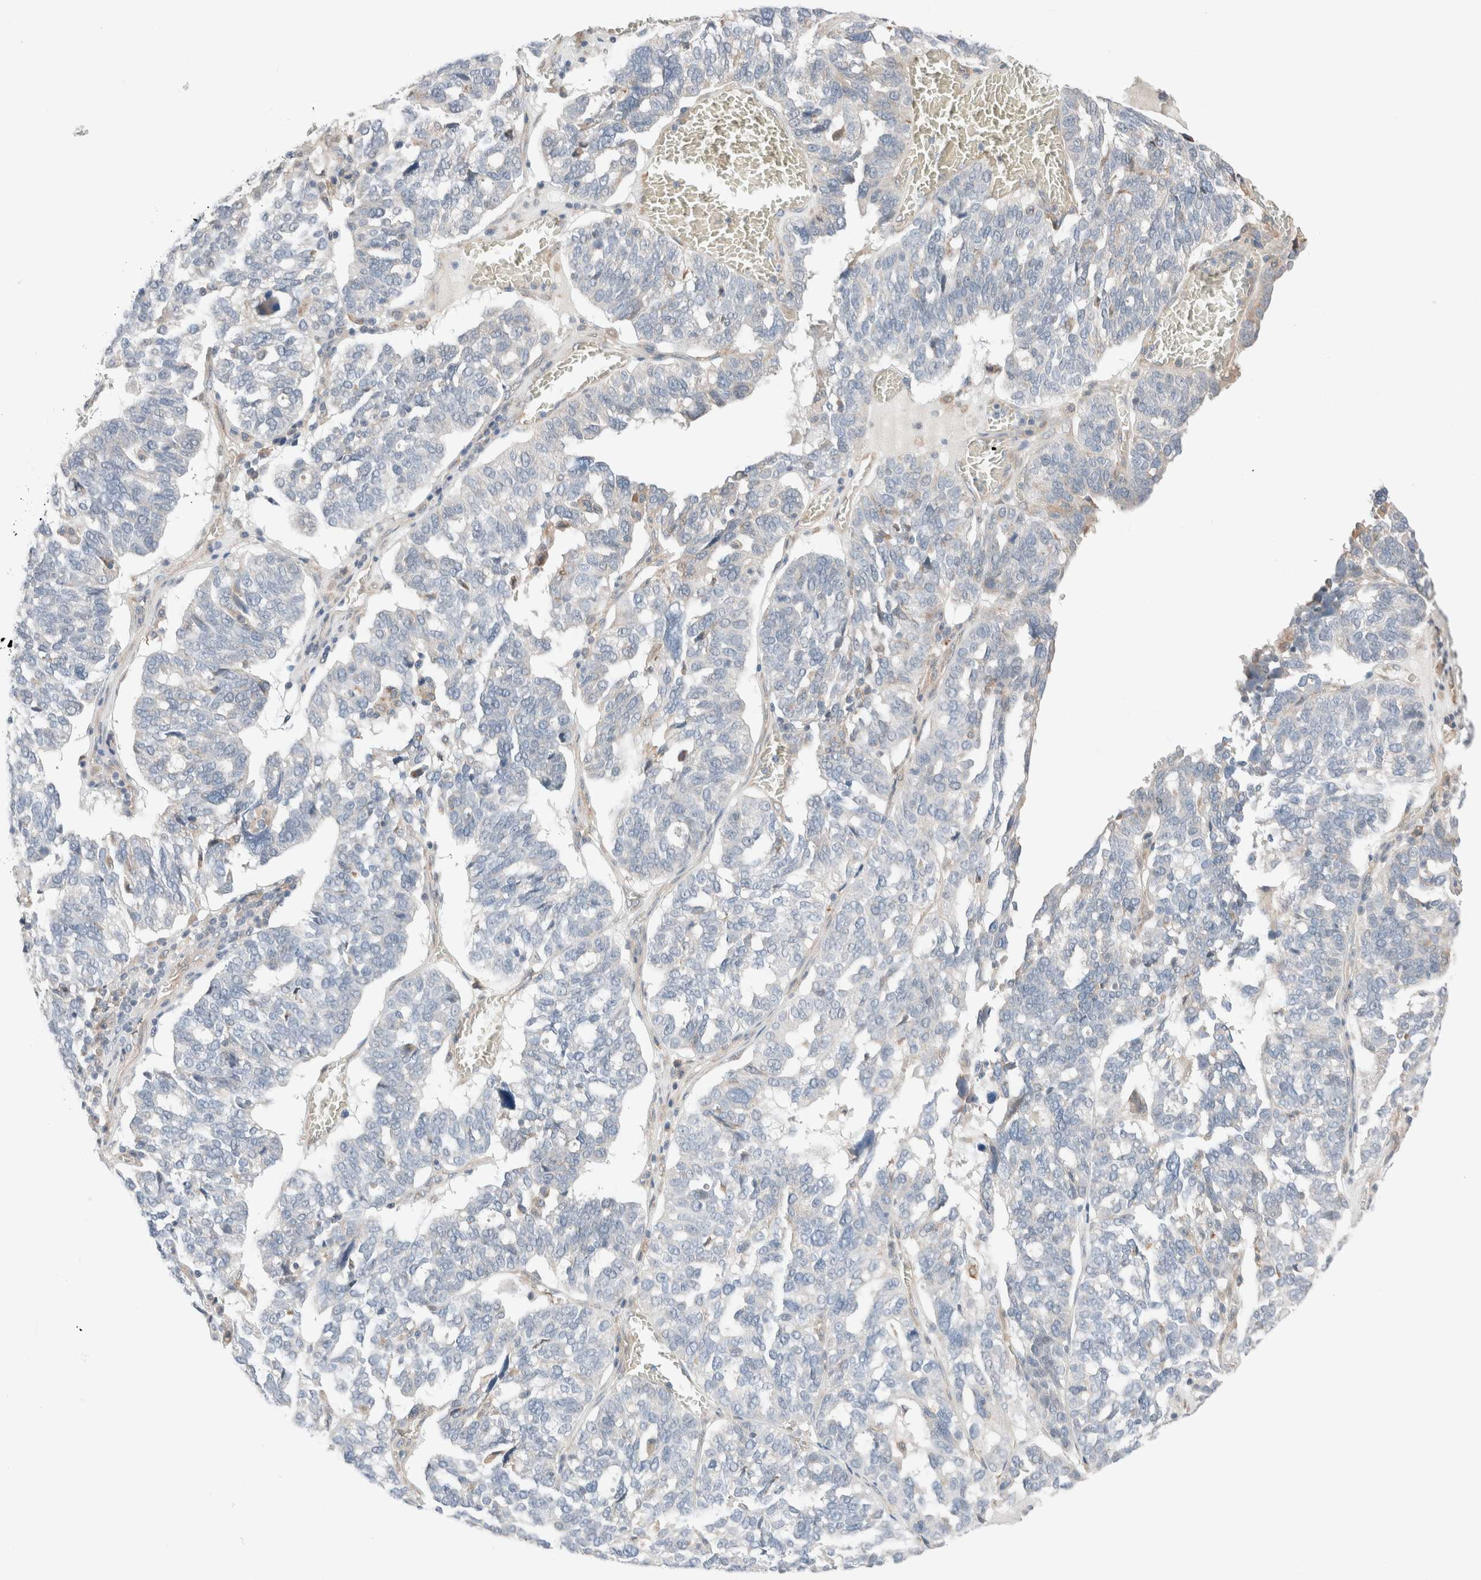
{"staining": {"intensity": "negative", "quantity": "none", "location": "none"}, "tissue": "ovarian cancer", "cell_type": "Tumor cells", "image_type": "cancer", "snomed": [{"axis": "morphology", "description": "Cystadenocarcinoma, serous, NOS"}, {"axis": "topography", "description": "Ovary"}], "caption": "High power microscopy micrograph of an immunohistochemistry image of serous cystadenocarcinoma (ovarian), revealing no significant expression in tumor cells.", "gene": "PCM1", "patient": {"sex": "female", "age": 59}}